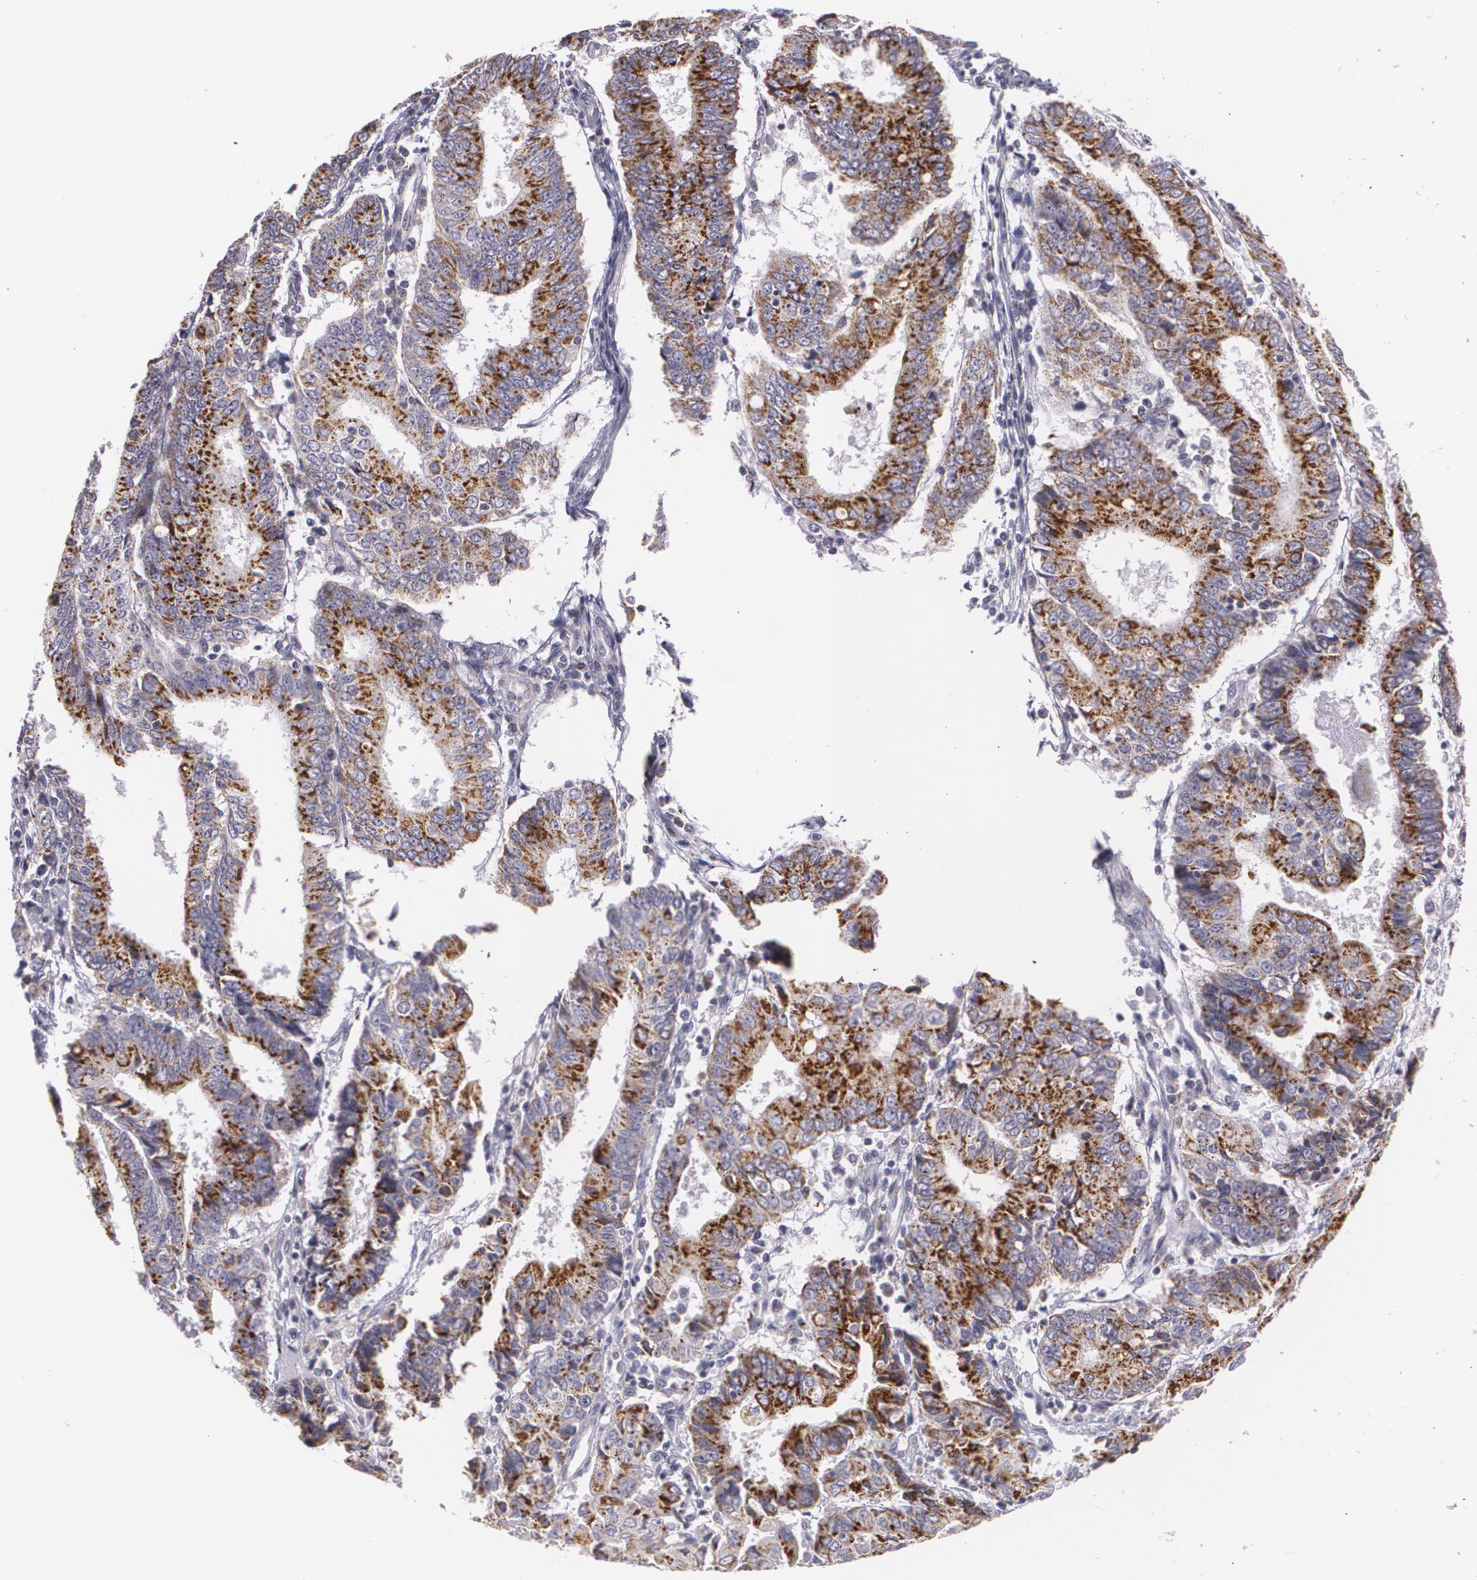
{"staining": {"intensity": "strong", "quantity": ">75%", "location": "cytoplasmic/membranous"}, "tissue": "endometrial cancer", "cell_type": "Tumor cells", "image_type": "cancer", "snomed": [{"axis": "morphology", "description": "Adenocarcinoma, NOS"}, {"axis": "topography", "description": "Endometrium"}], "caption": "Strong cytoplasmic/membranous expression is appreciated in about >75% of tumor cells in adenocarcinoma (endometrial).", "gene": "CILK1", "patient": {"sex": "female", "age": 75}}